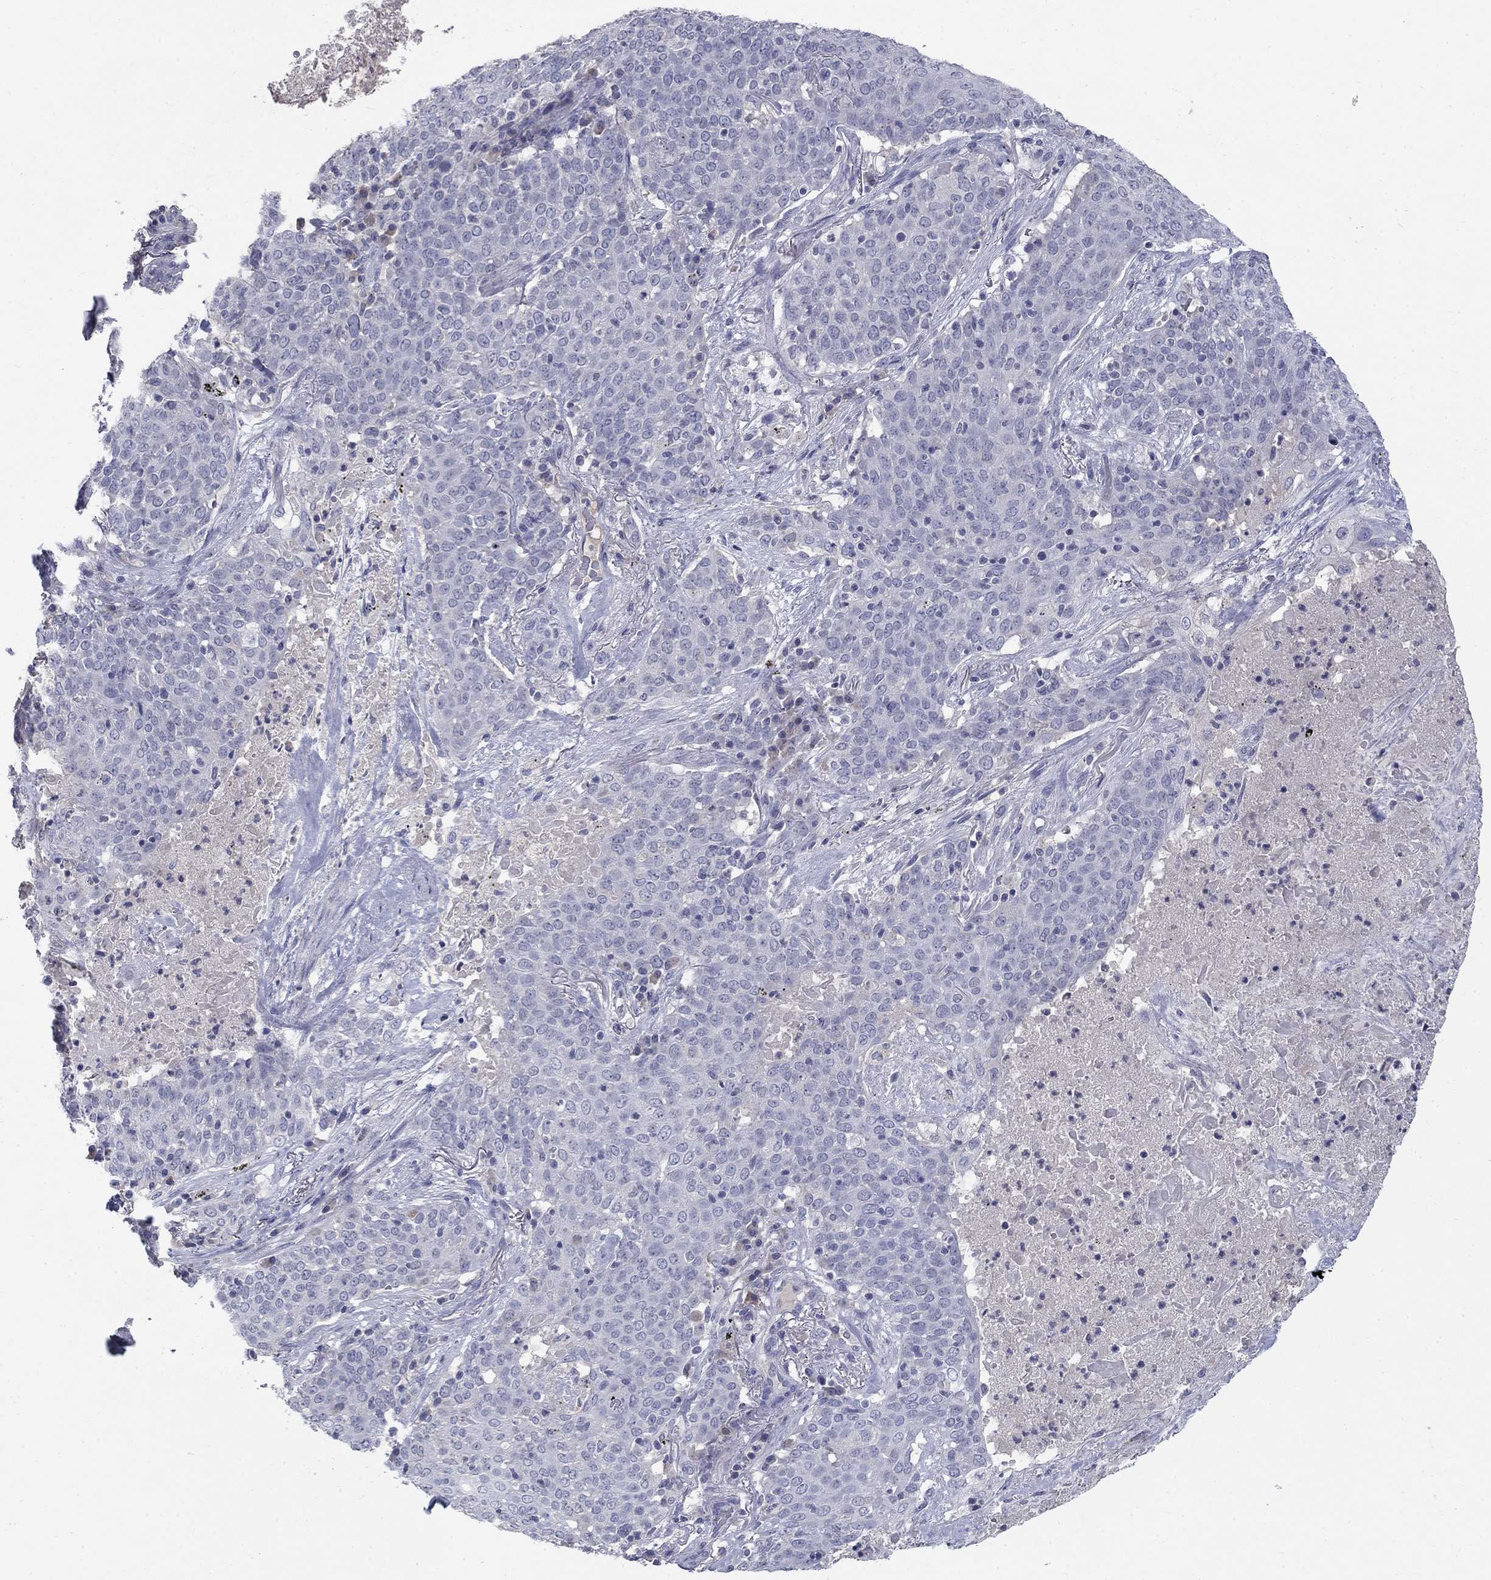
{"staining": {"intensity": "negative", "quantity": "none", "location": "none"}, "tissue": "lung cancer", "cell_type": "Tumor cells", "image_type": "cancer", "snomed": [{"axis": "morphology", "description": "Squamous cell carcinoma, NOS"}, {"axis": "topography", "description": "Lung"}], "caption": "There is no significant expression in tumor cells of lung squamous cell carcinoma.", "gene": "PTH1R", "patient": {"sex": "male", "age": 82}}